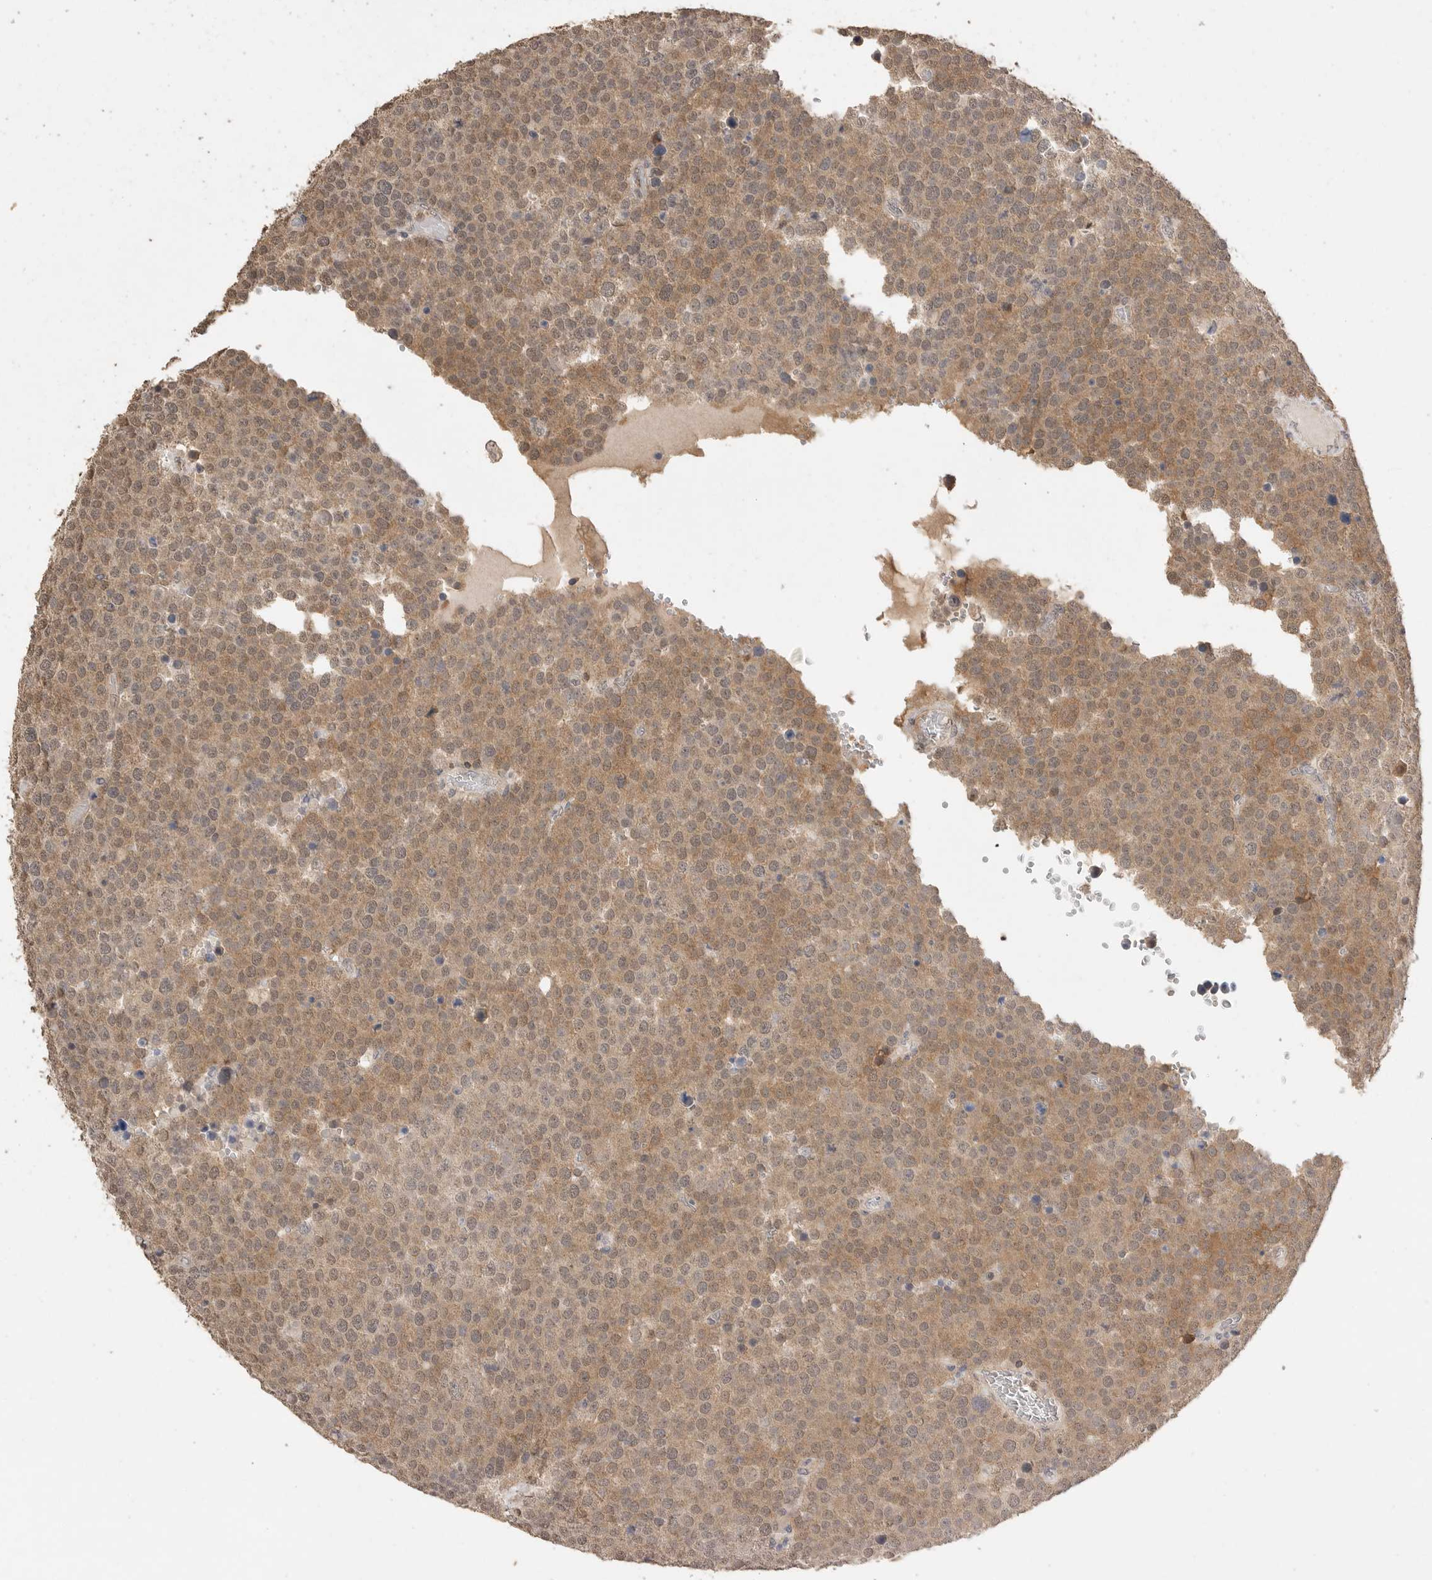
{"staining": {"intensity": "weak", "quantity": ">75%", "location": "cytoplasmic/membranous,nuclear"}, "tissue": "testis cancer", "cell_type": "Tumor cells", "image_type": "cancer", "snomed": [{"axis": "morphology", "description": "Seminoma, NOS"}, {"axis": "topography", "description": "Testis"}], "caption": "There is low levels of weak cytoplasmic/membranous and nuclear staining in tumor cells of testis cancer, as demonstrated by immunohistochemical staining (brown color).", "gene": "MAP2K1", "patient": {"sex": "male", "age": 71}}